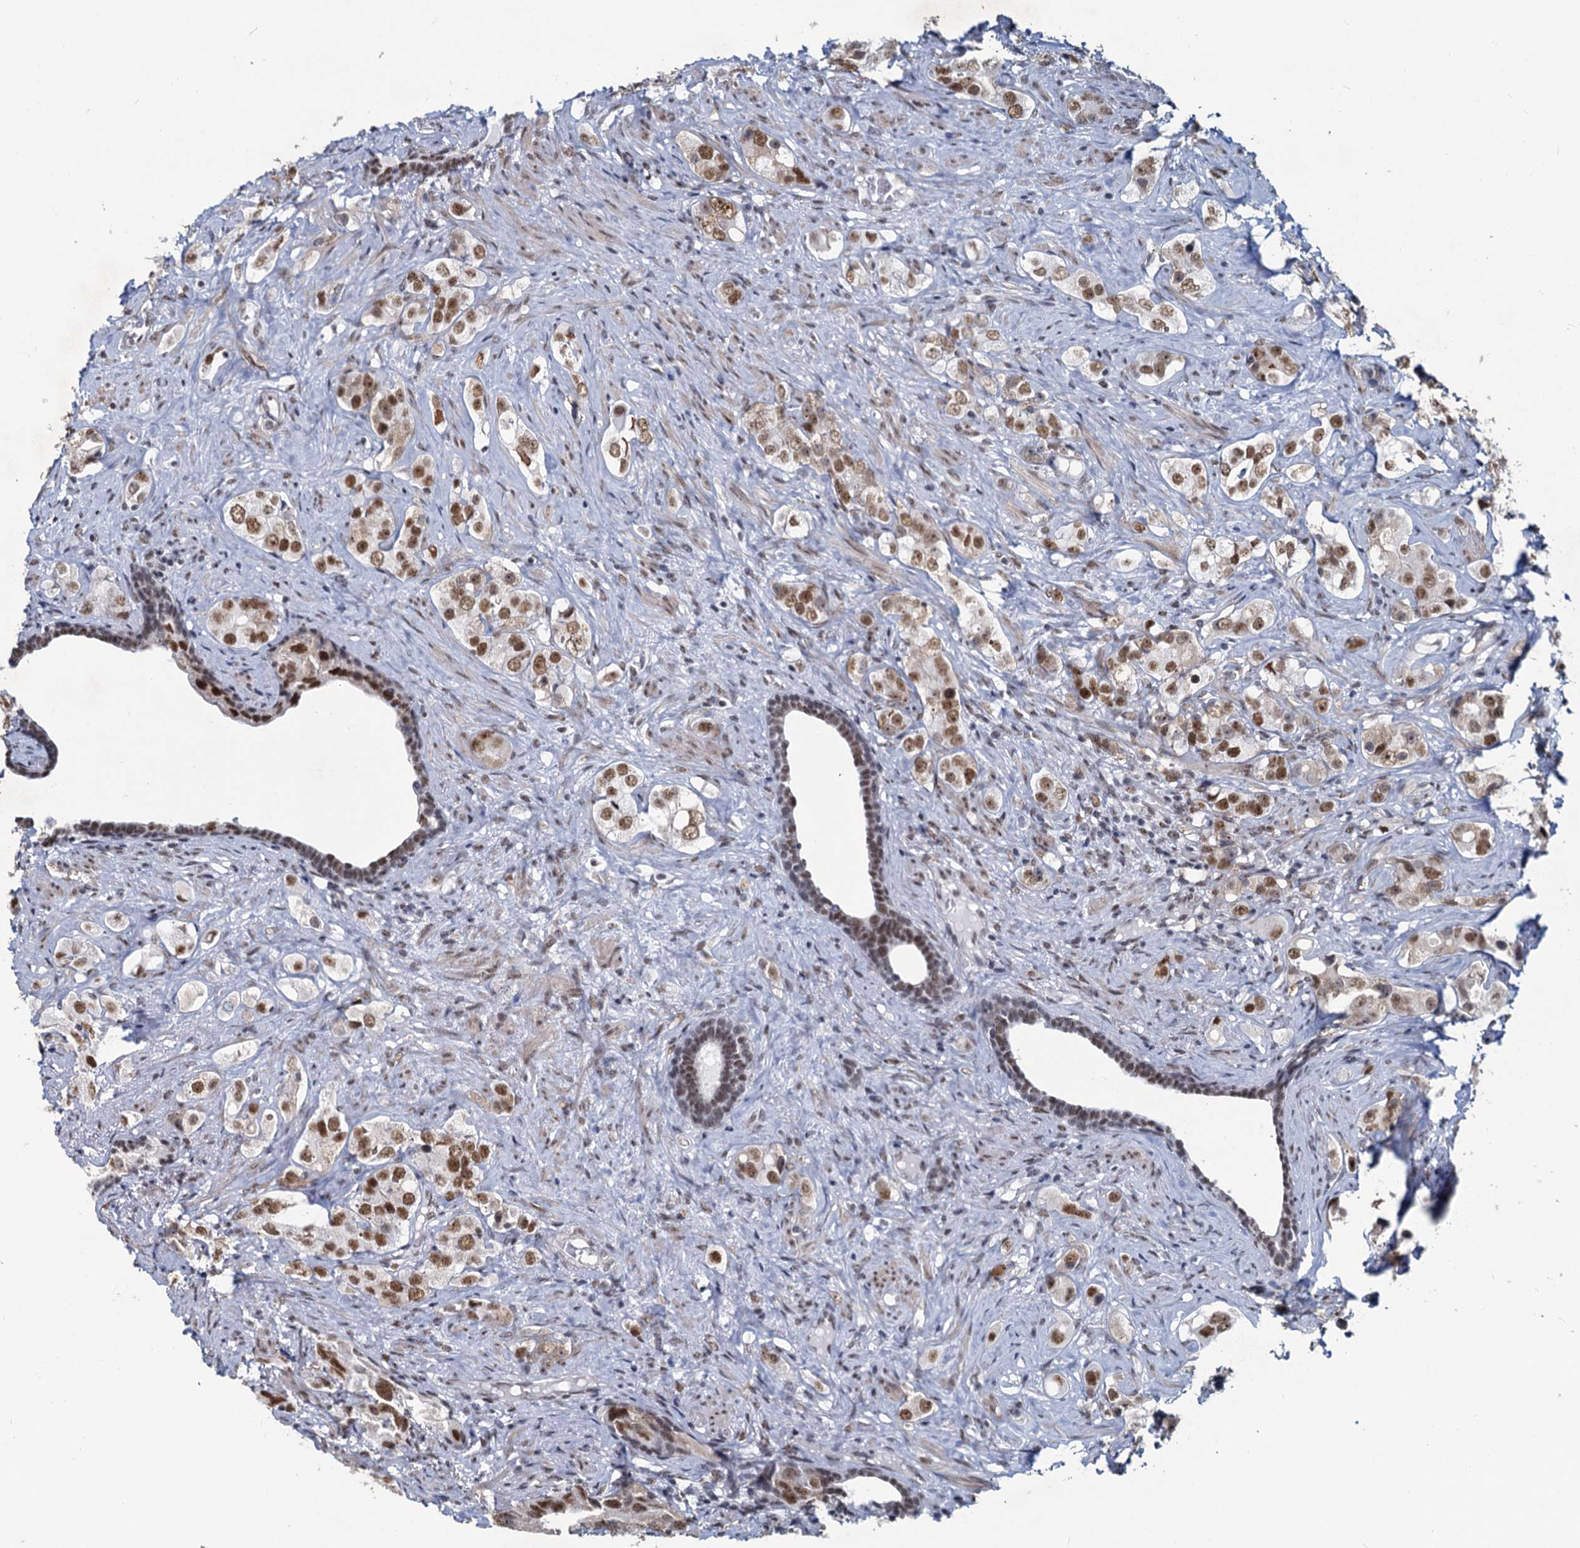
{"staining": {"intensity": "moderate", "quantity": ">75%", "location": "nuclear"}, "tissue": "prostate cancer", "cell_type": "Tumor cells", "image_type": "cancer", "snomed": [{"axis": "morphology", "description": "Adenocarcinoma, High grade"}, {"axis": "topography", "description": "Prostate"}], "caption": "Protein staining demonstrates moderate nuclear positivity in approximately >75% of tumor cells in prostate cancer. The protein of interest is shown in brown color, while the nuclei are stained blue.", "gene": "METTL14", "patient": {"sex": "male", "age": 63}}